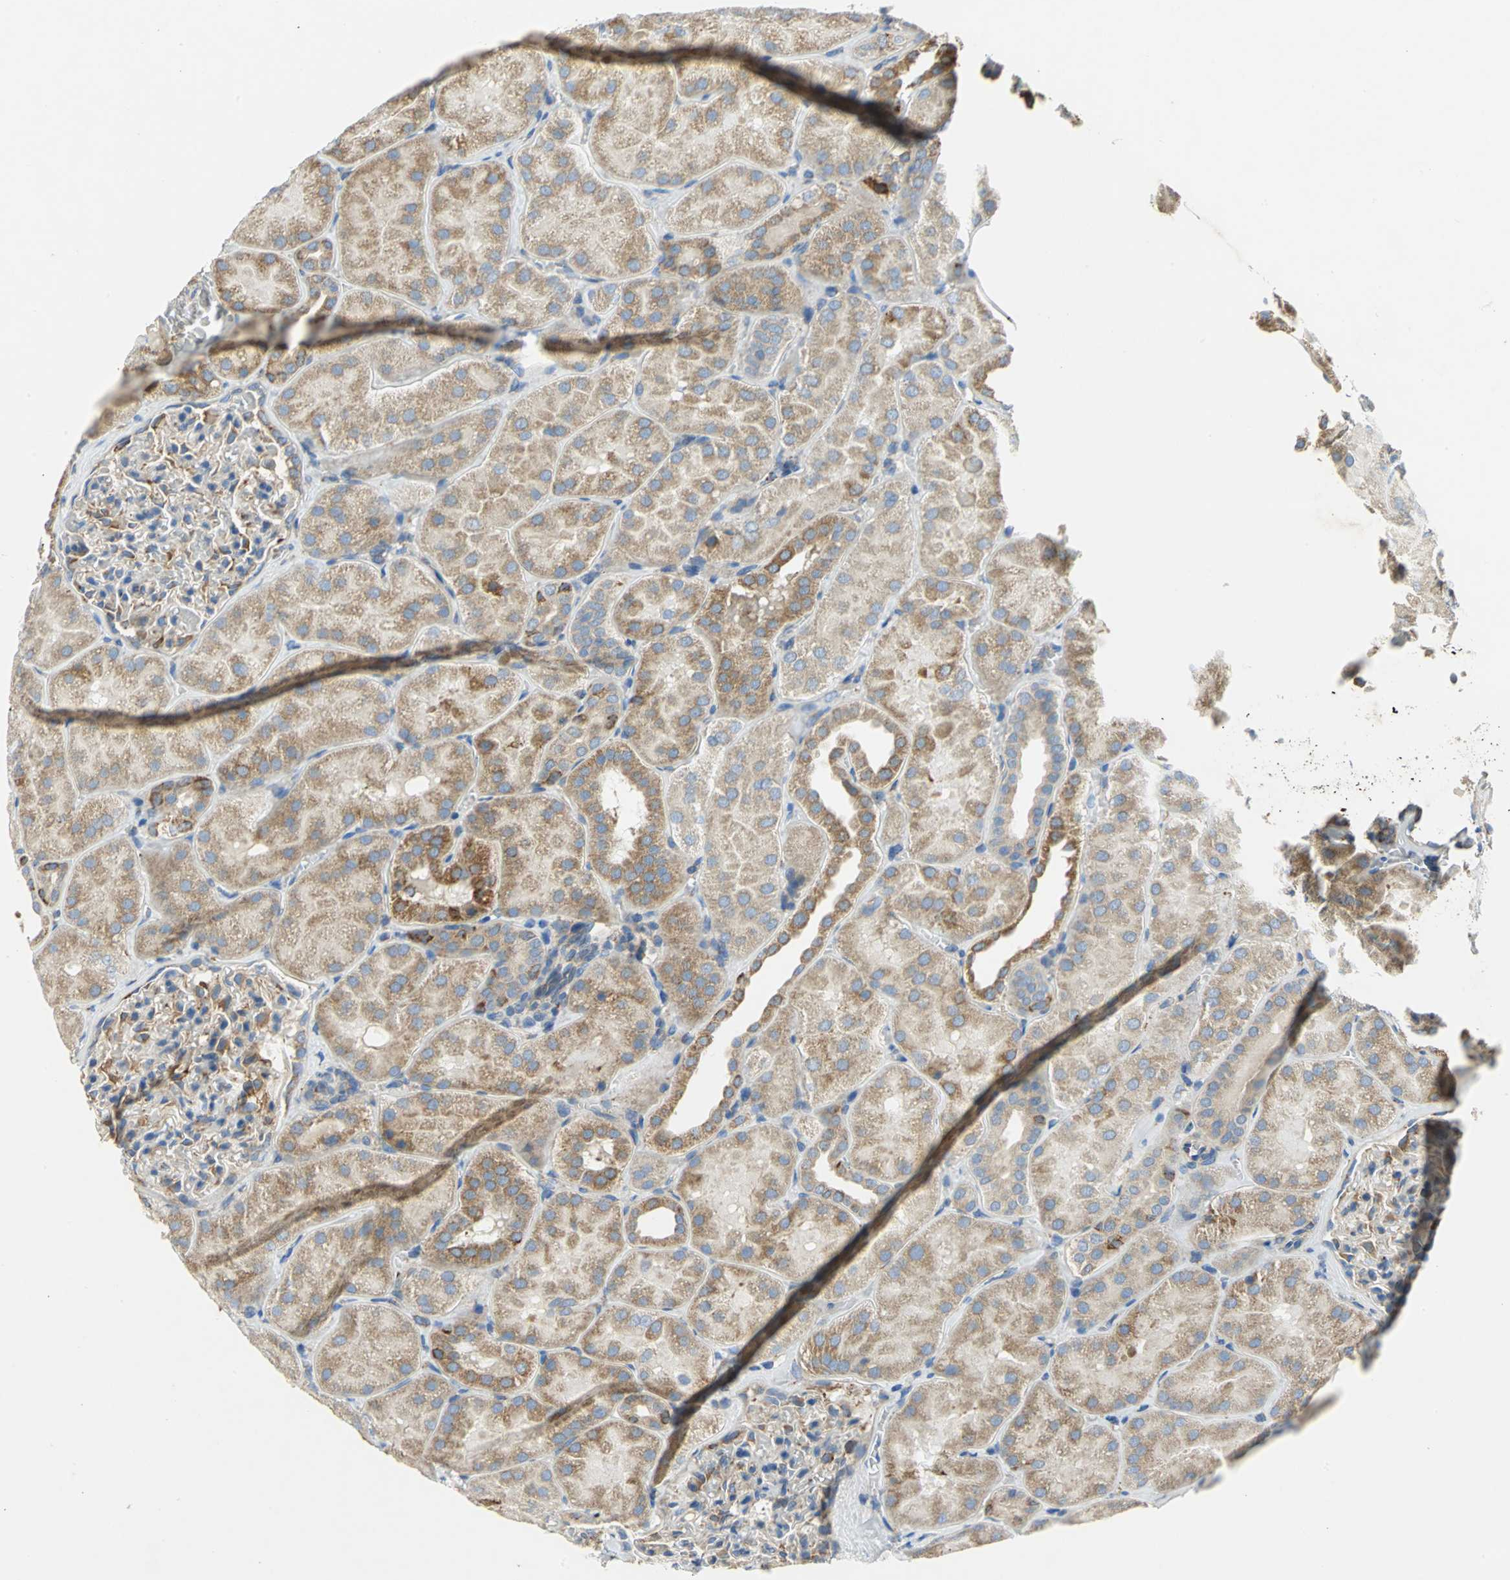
{"staining": {"intensity": "moderate", "quantity": "<25%", "location": "cytoplasmic/membranous"}, "tissue": "kidney", "cell_type": "Cells in glomeruli", "image_type": "normal", "snomed": [{"axis": "morphology", "description": "Normal tissue, NOS"}, {"axis": "topography", "description": "Kidney"}], "caption": "Immunohistochemical staining of benign human kidney reveals moderate cytoplasmic/membranous protein positivity in approximately <25% of cells in glomeruli. Nuclei are stained in blue.", "gene": "TULP4", "patient": {"sex": "male", "age": 28}}